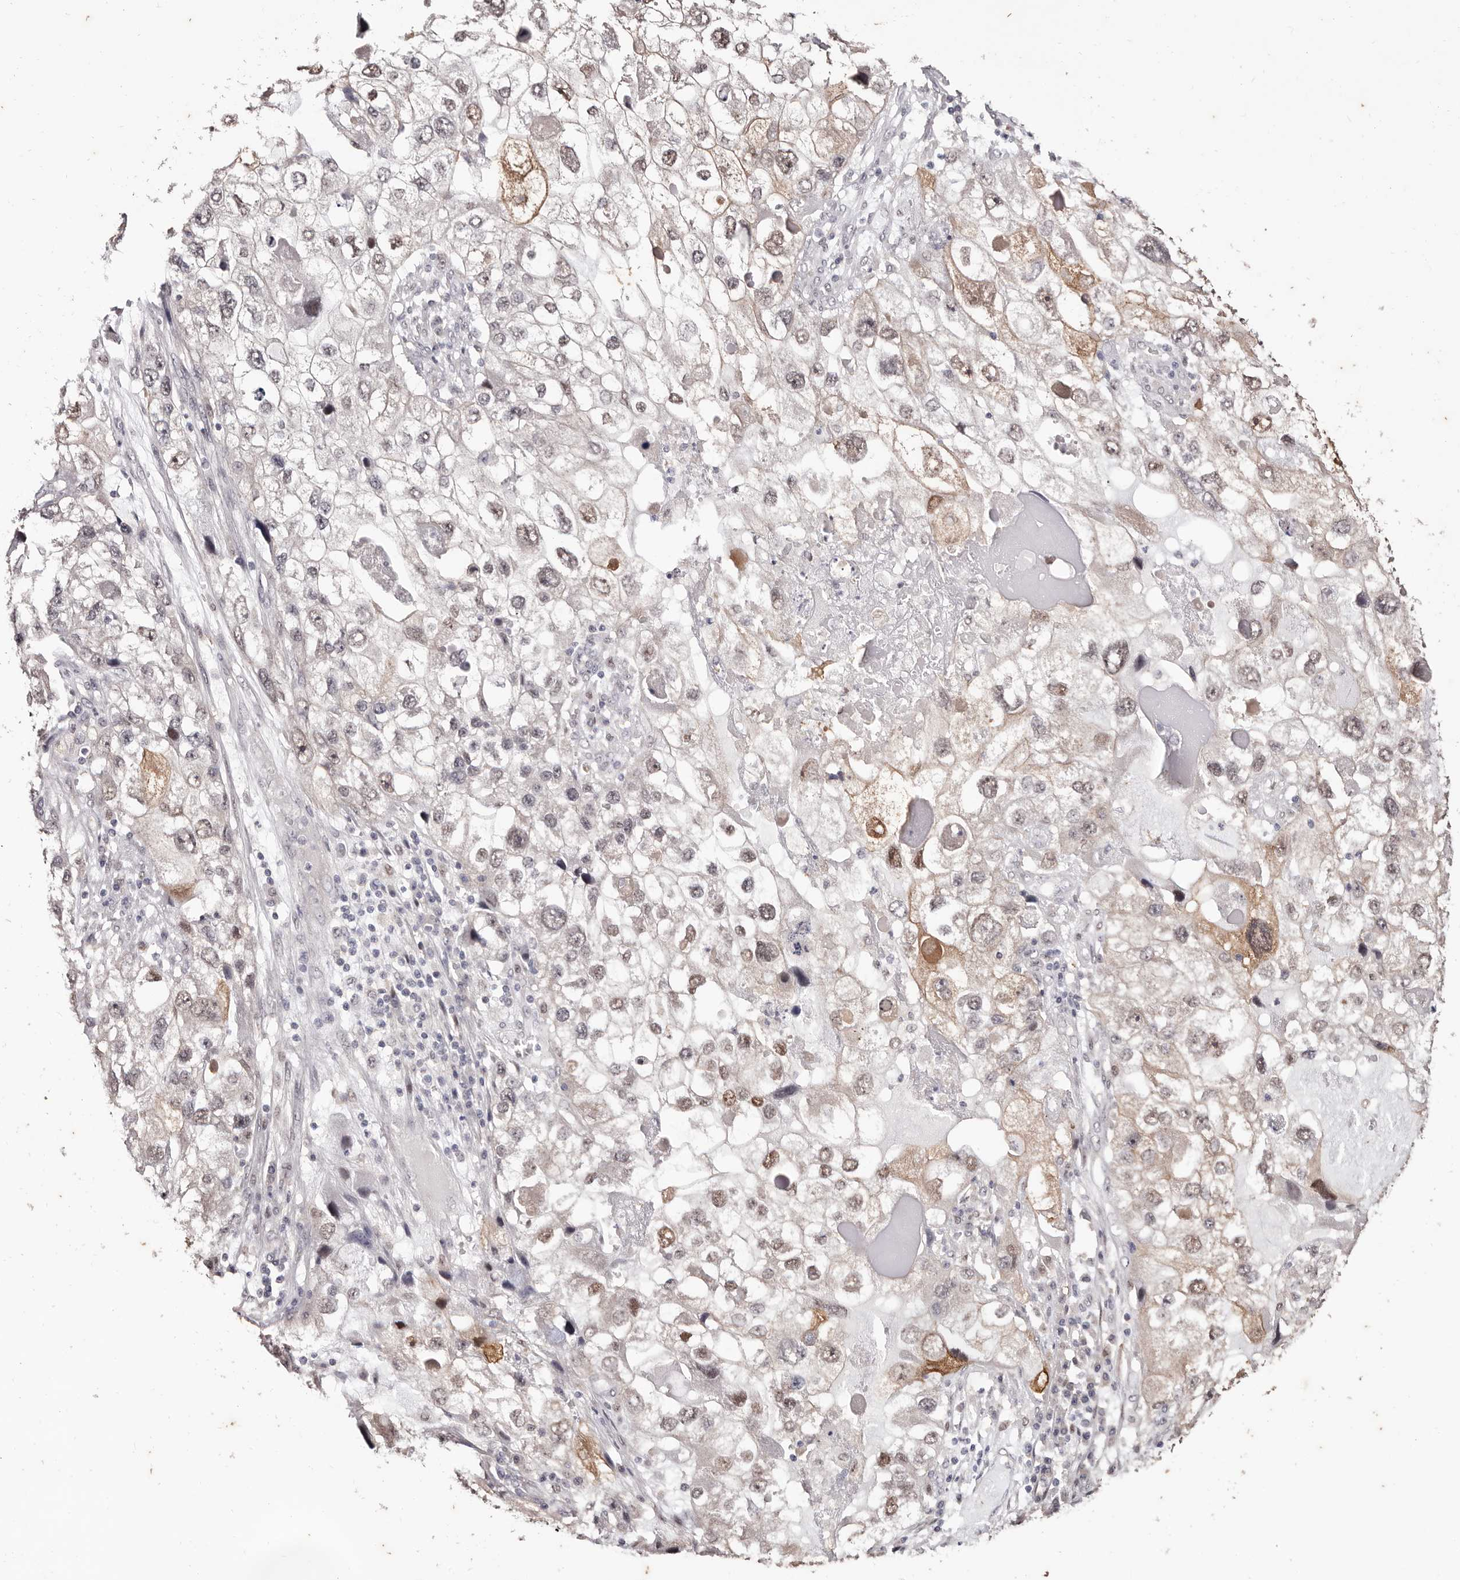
{"staining": {"intensity": "weak", "quantity": "25%-75%", "location": "cytoplasmic/membranous,nuclear"}, "tissue": "endometrial cancer", "cell_type": "Tumor cells", "image_type": "cancer", "snomed": [{"axis": "morphology", "description": "Adenocarcinoma, NOS"}, {"axis": "topography", "description": "Endometrium"}], "caption": "An IHC histopathology image of tumor tissue is shown. Protein staining in brown labels weak cytoplasmic/membranous and nuclear positivity in endometrial cancer (adenocarcinoma) within tumor cells.", "gene": "TYW3", "patient": {"sex": "female", "age": 49}}